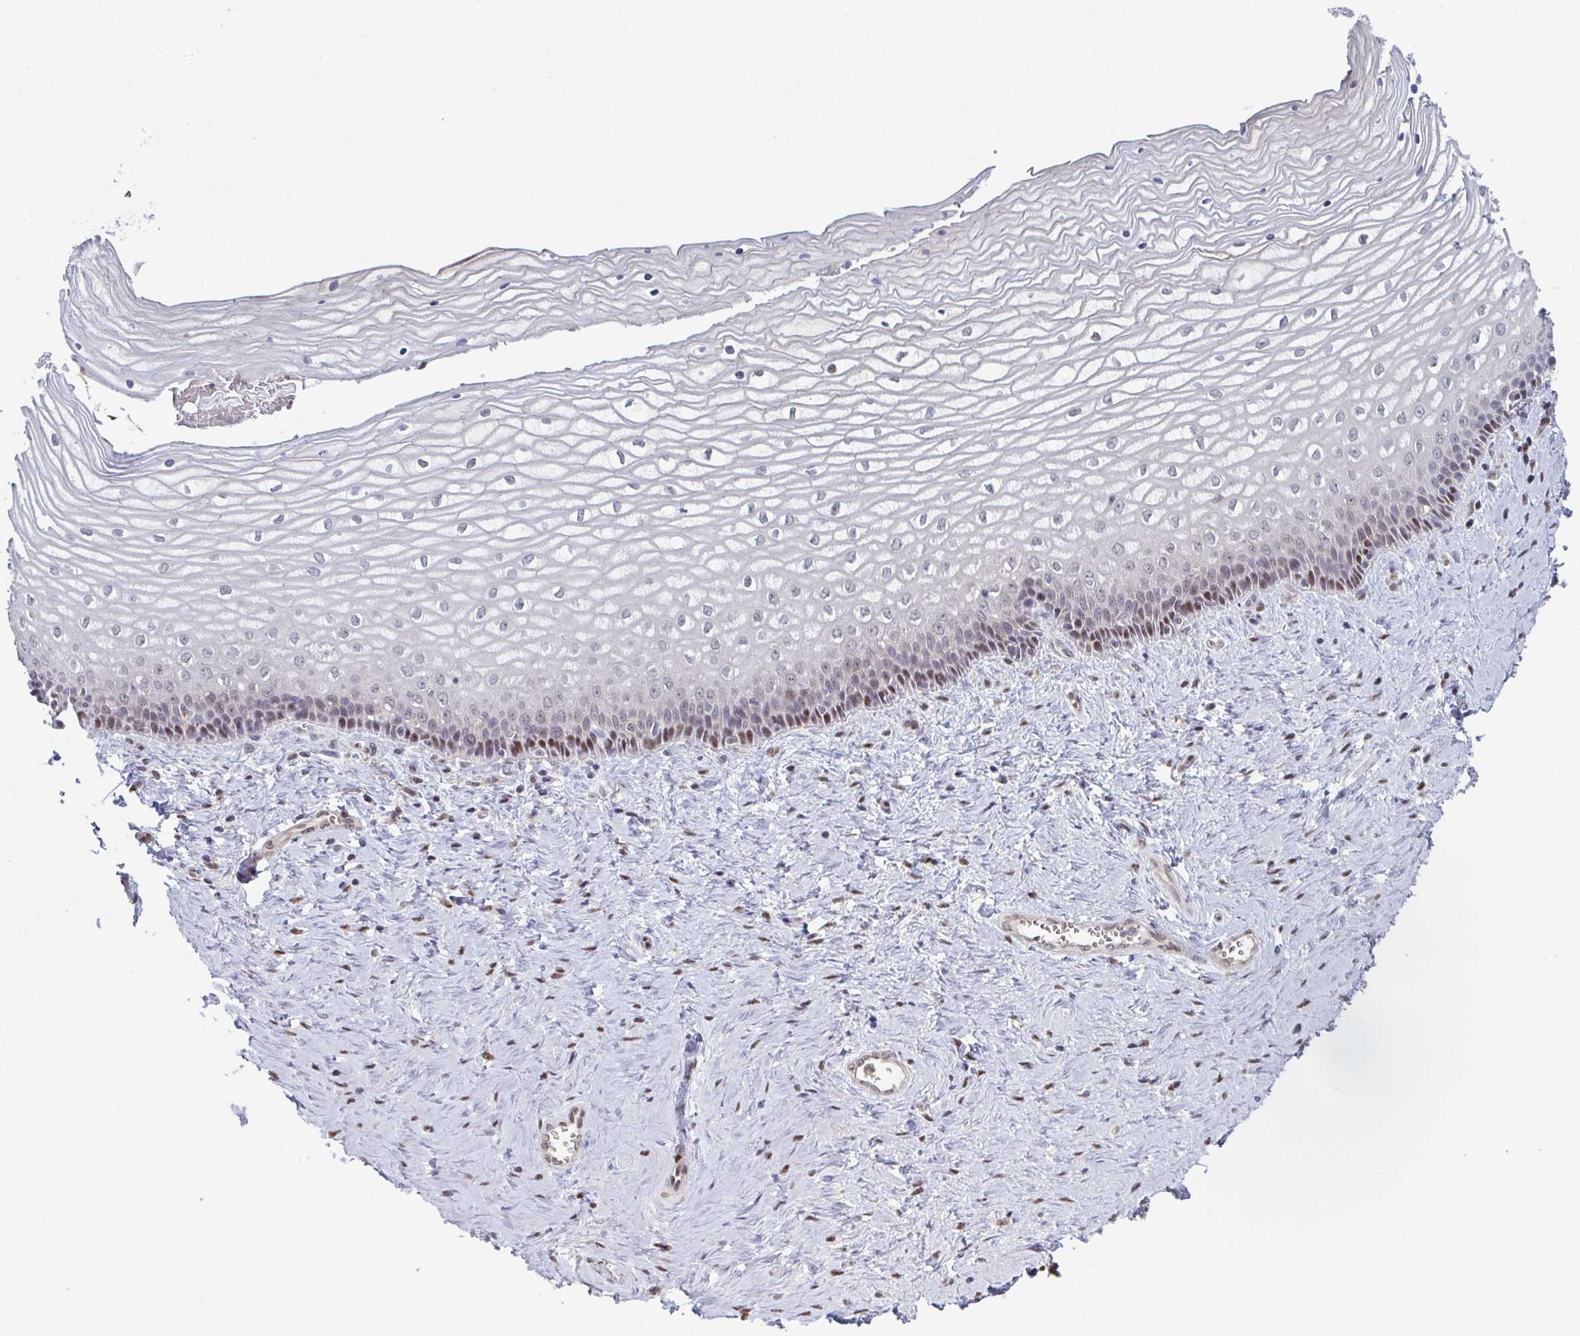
{"staining": {"intensity": "moderate", "quantity": "<25%", "location": "nuclear"}, "tissue": "vagina", "cell_type": "Squamous epithelial cells", "image_type": "normal", "snomed": [{"axis": "morphology", "description": "Normal tissue, NOS"}, {"axis": "topography", "description": "Vagina"}], "caption": "Normal vagina displays moderate nuclear expression in approximately <25% of squamous epithelial cells, visualized by immunohistochemistry.", "gene": "ACD", "patient": {"sex": "female", "age": 45}}